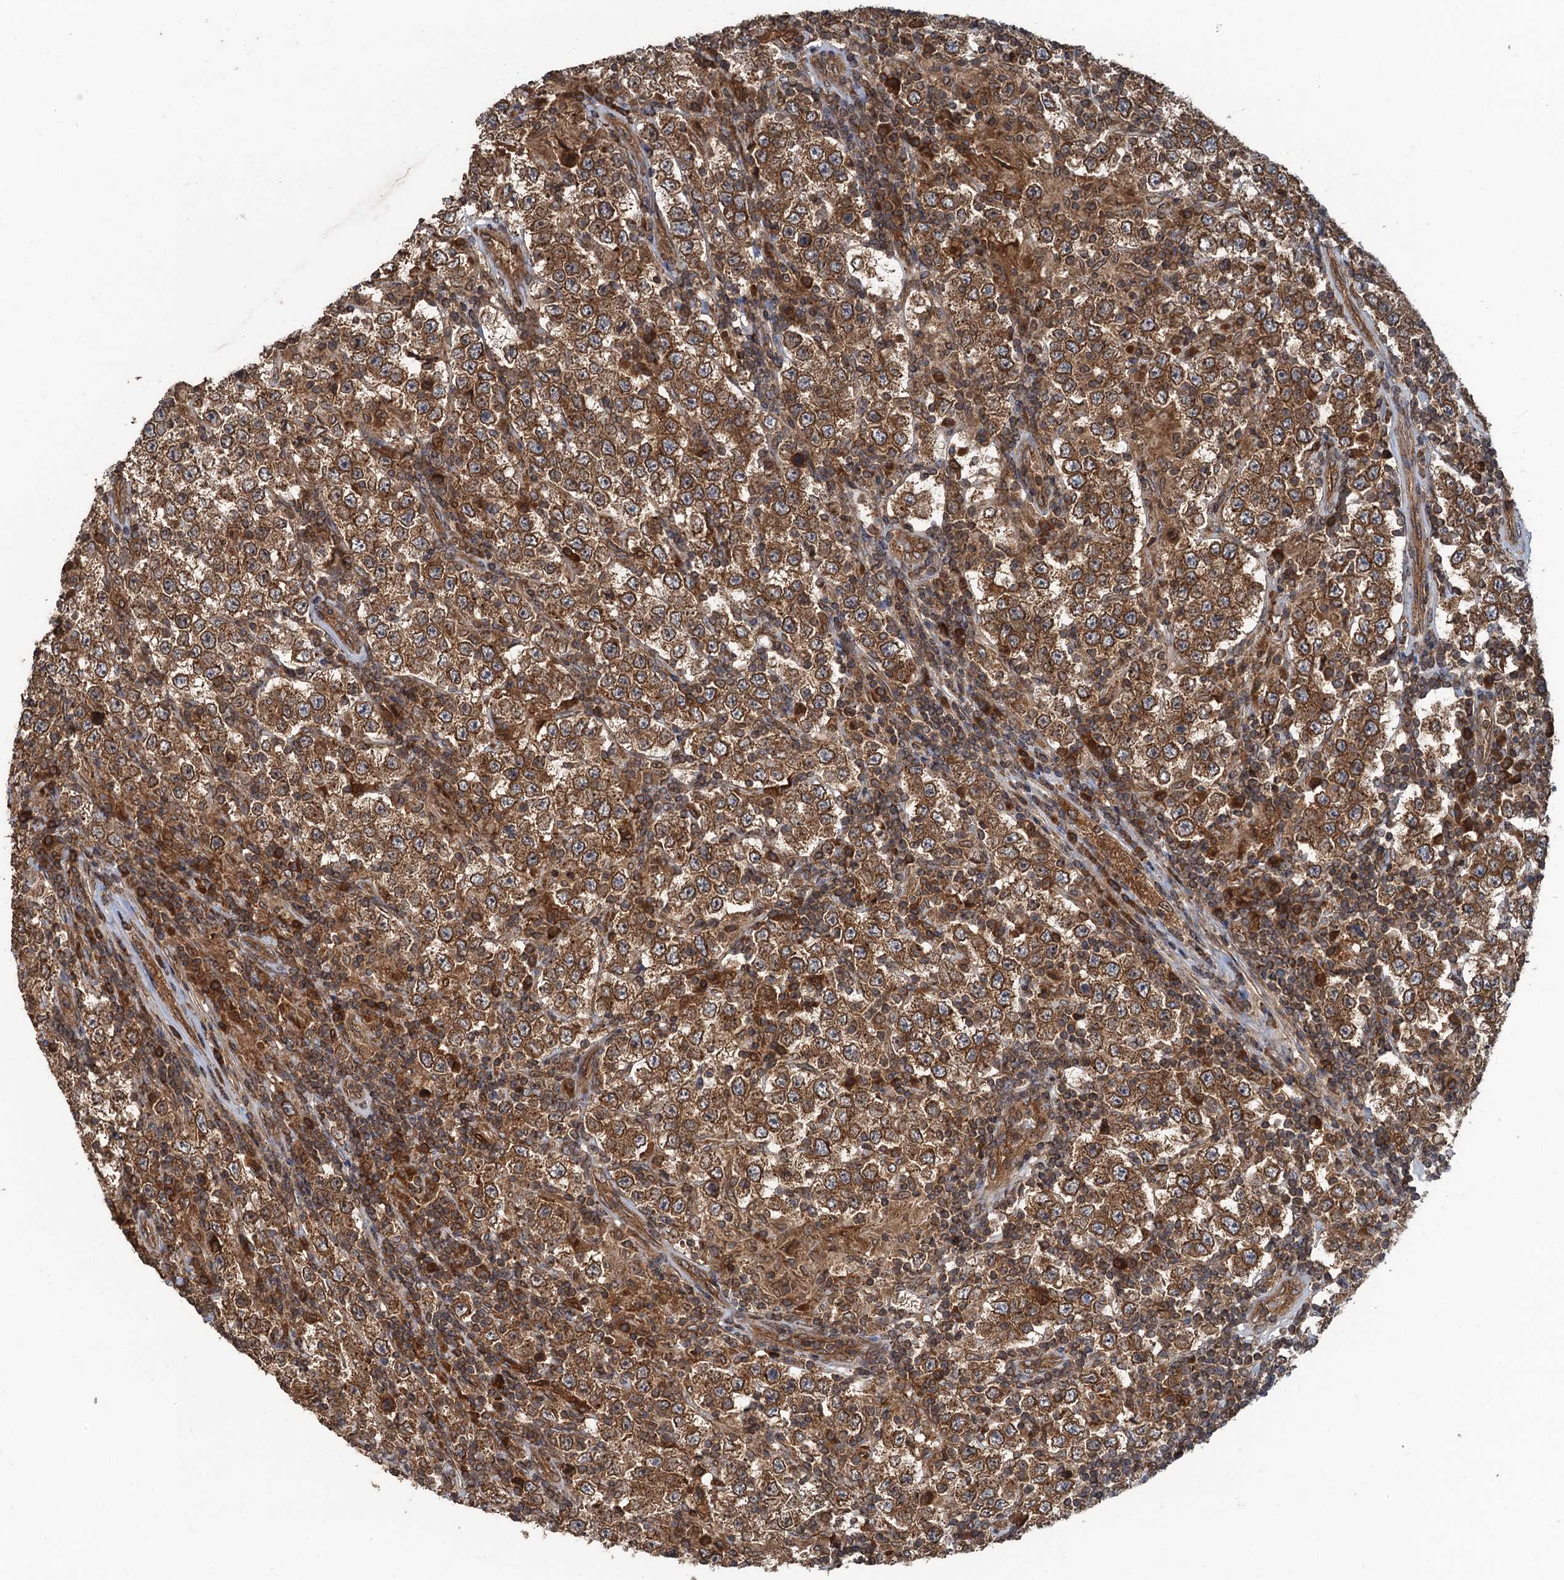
{"staining": {"intensity": "moderate", "quantity": ">75%", "location": "cytoplasmic/membranous"}, "tissue": "testis cancer", "cell_type": "Tumor cells", "image_type": "cancer", "snomed": [{"axis": "morphology", "description": "Normal tissue, NOS"}, {"axis": "morphology", "description": "Urothelial carcinoma, High grade"}, {"axis": "morphology", "description": "Seminoma, NOS"}, {"axis": "morphology", "description": "Carcinoma, Embryonal, NOS"}, {"axis": "topography", "description": "Urinary bladder"}, {"axis": "topography", "description": "Testis"}], "caption": "High-grade urothelial carcinoma (testis) stained with IHC exhibits moderate cytoplasmic/membranous staining in about >75% of tumor cells. (IHC, brightfield microscopy, high magnification).", "gene": "GLE1", "patient": {"sex": "male", "age": 41}}